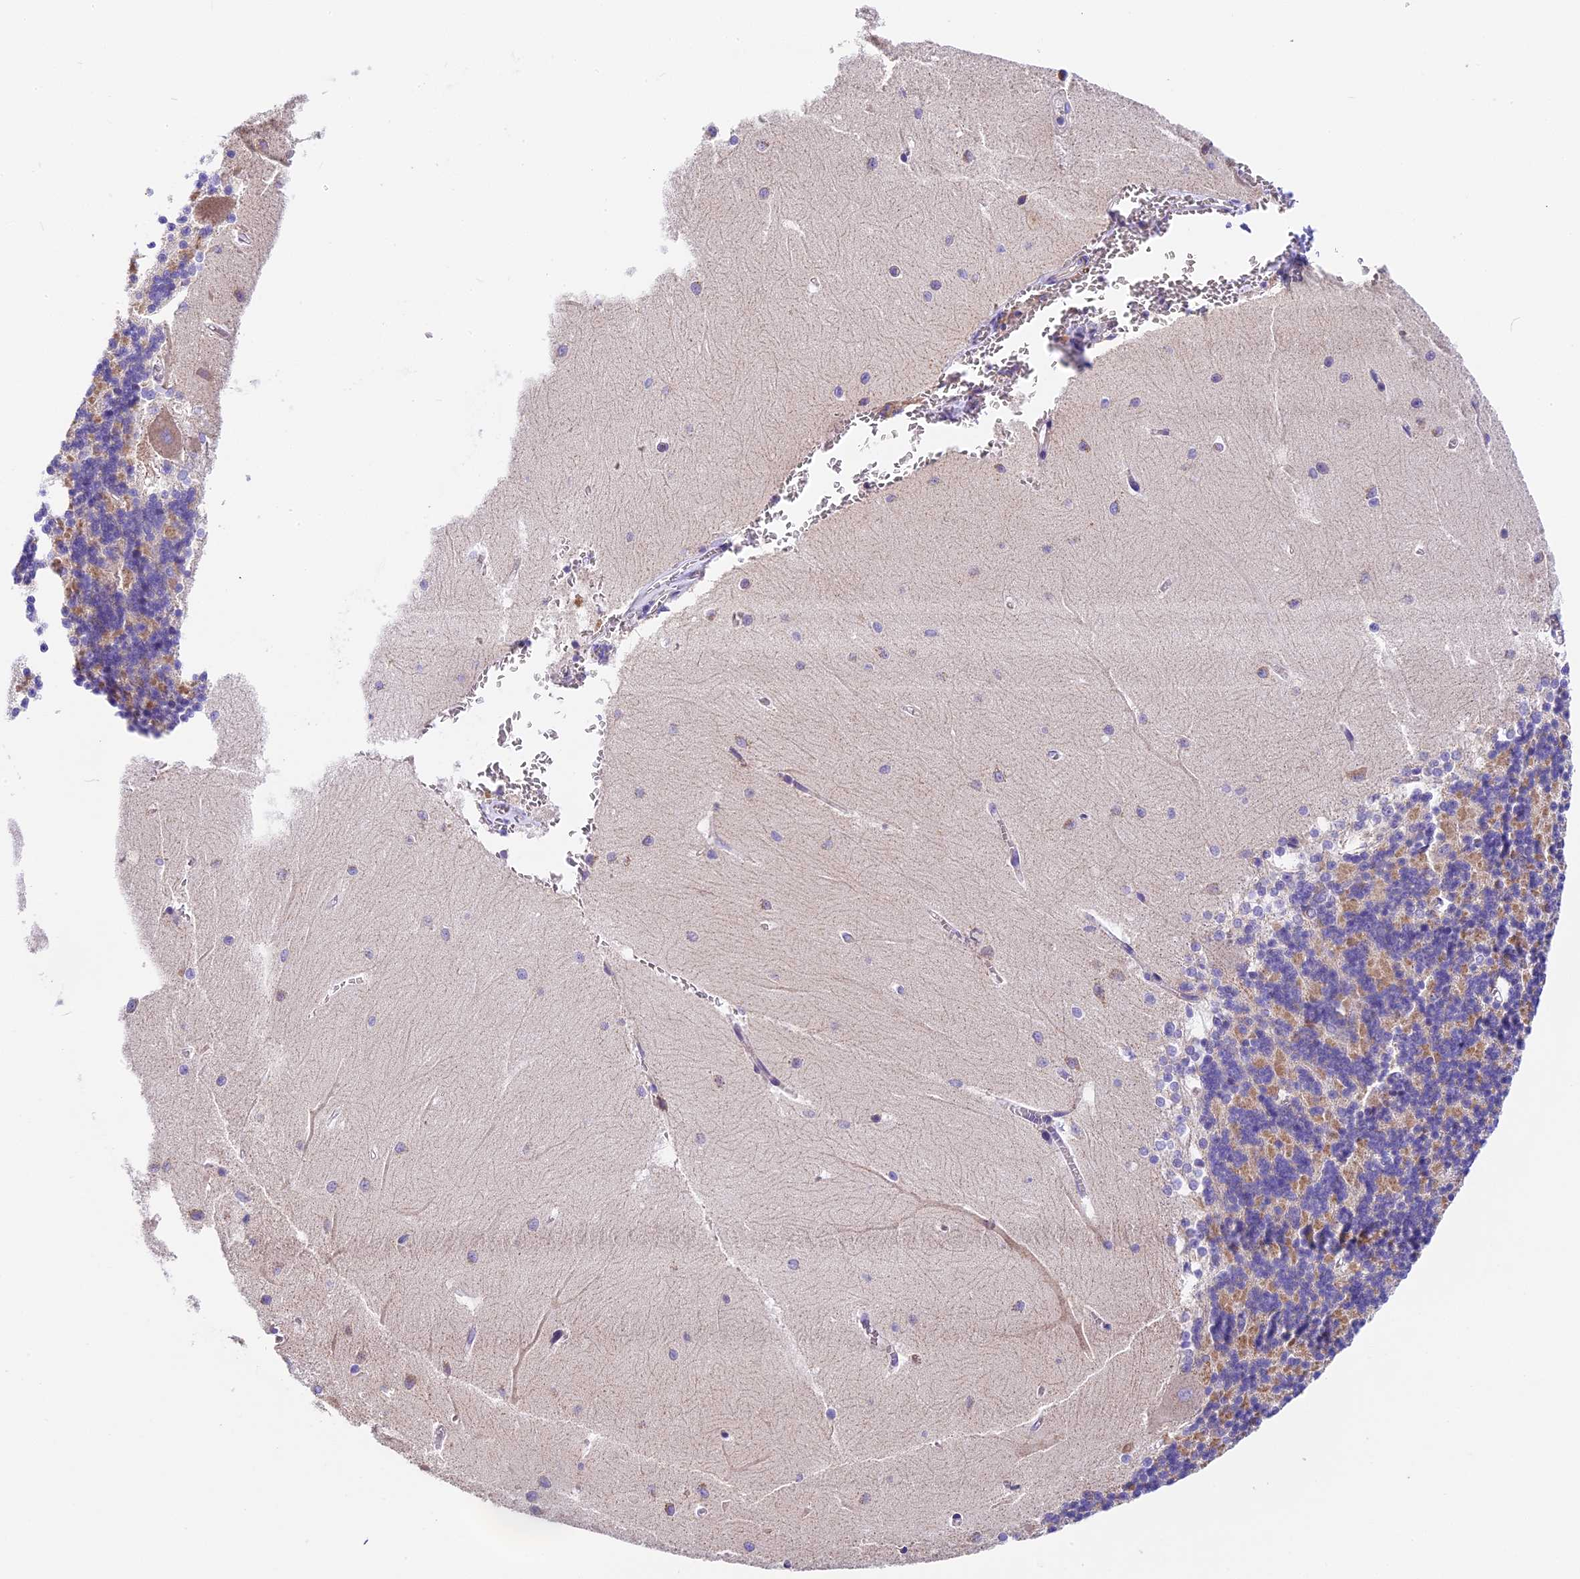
{"staining": {"intensity": "negative", "quantity": "none", "location": "none"}, "tissue": "cerebellum", "cell_type": "Cells in granular layer", "image_type": "normal", "snomed": [{"axis": "morphology", "description": "Normal tissue, NOS"}, {"axis": "topography", "description": "Cerebellum"}], "caption": "The micrograph reveals no staining of cells in granular layer in unremarkable cerebellum.", "gene": "MGME1", "patient": {"sex": "male", "age": 37}}